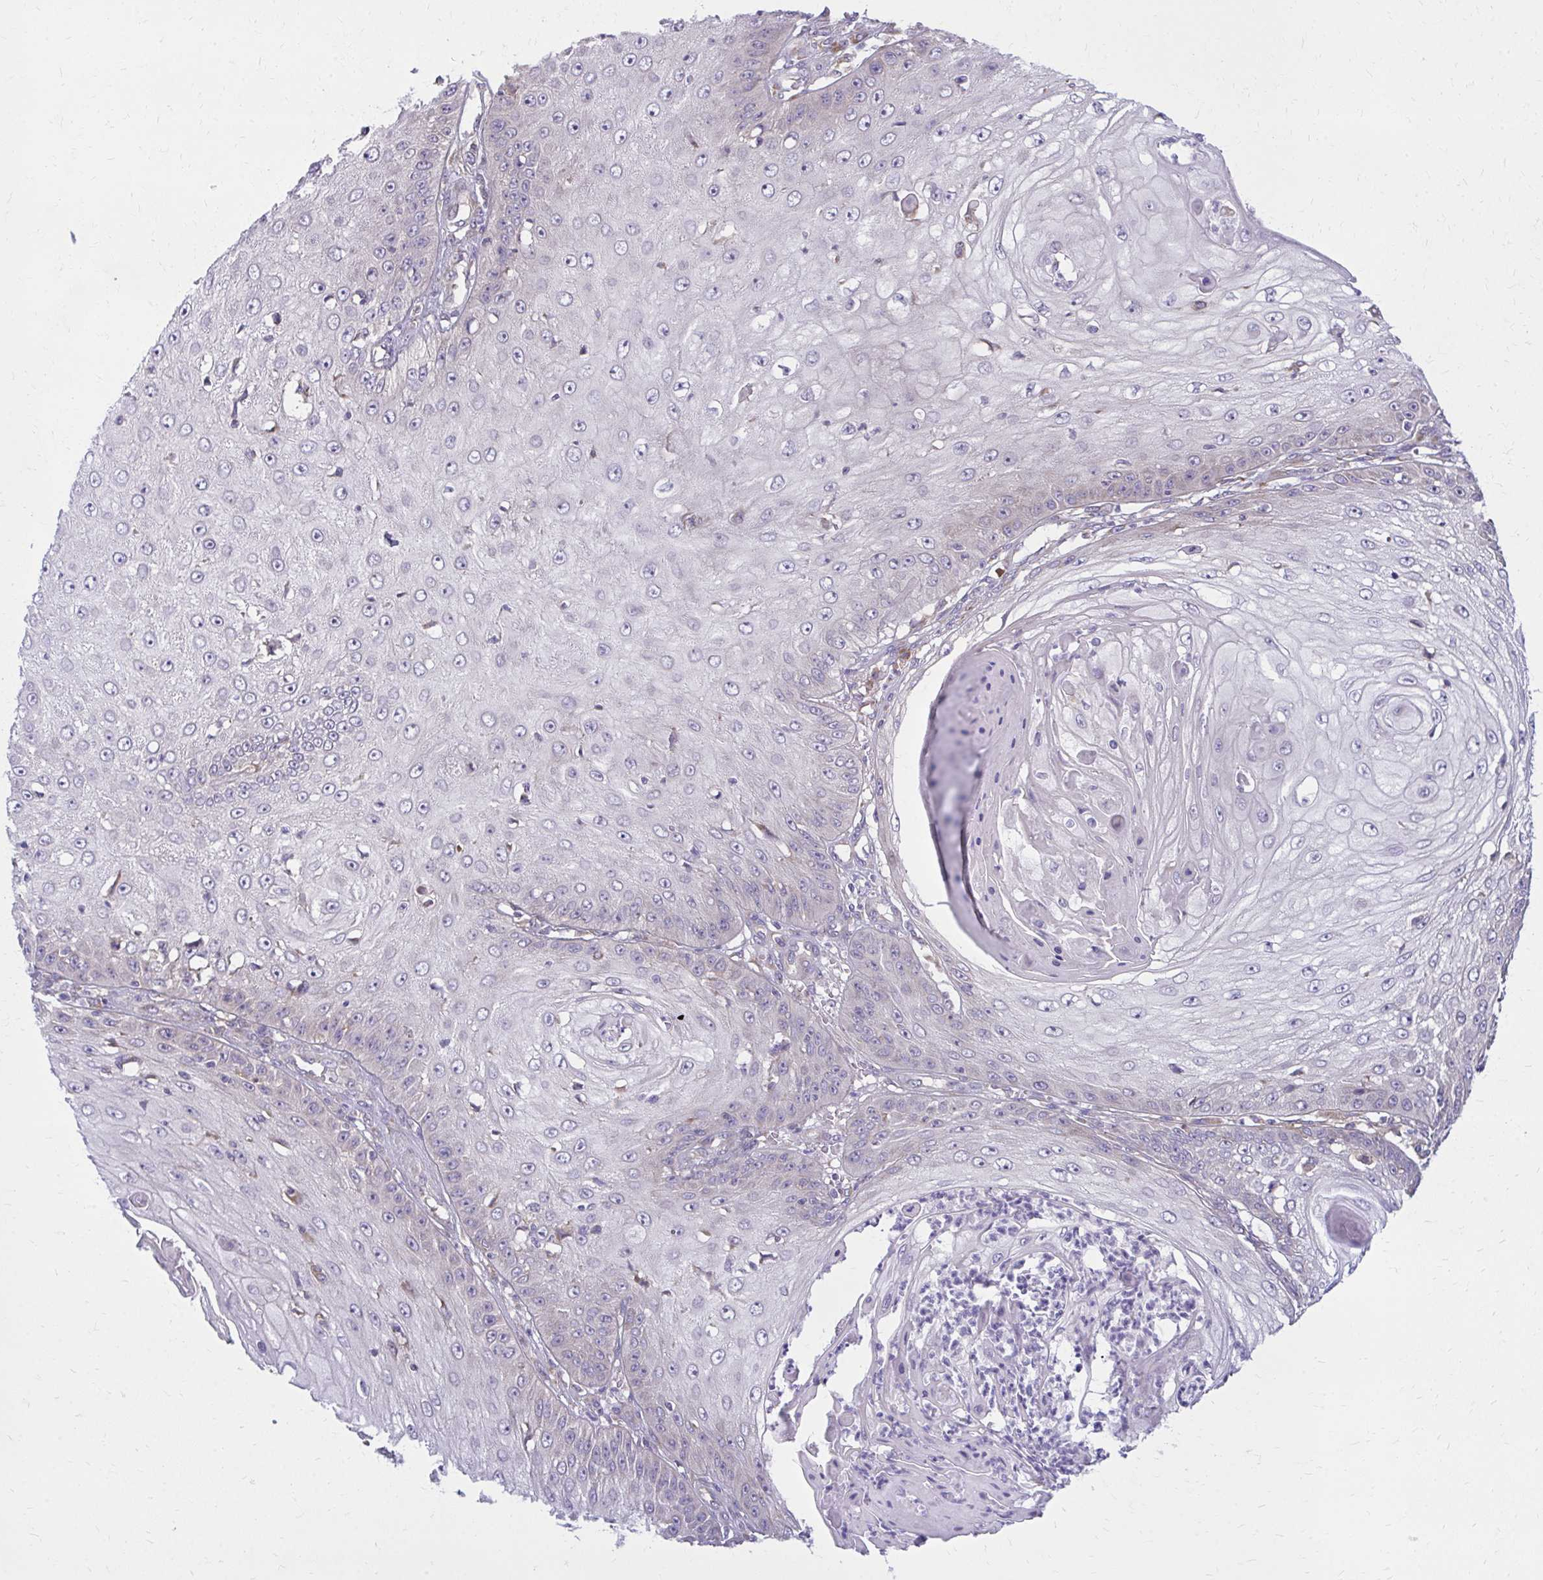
{"staining": {"intensity": "negative", "quantity": "none", "location": "none"}, "tissue": "skin cancer", "cell_type": "Tumor cells", "image_type": "cancer", "snomed": [{"axis": "morphology", "description": "Squamous cell carcinoma, NOS"}, {"axis": "topography", "description": "Skin"}], "caption": "A histopathology image of skin cancer (squamous cell carcinoma) stained for a protein reveals no brown staining in tumor cells.", "gene": "CEMP1", "patient": {"sex": "male", "age": 70}}